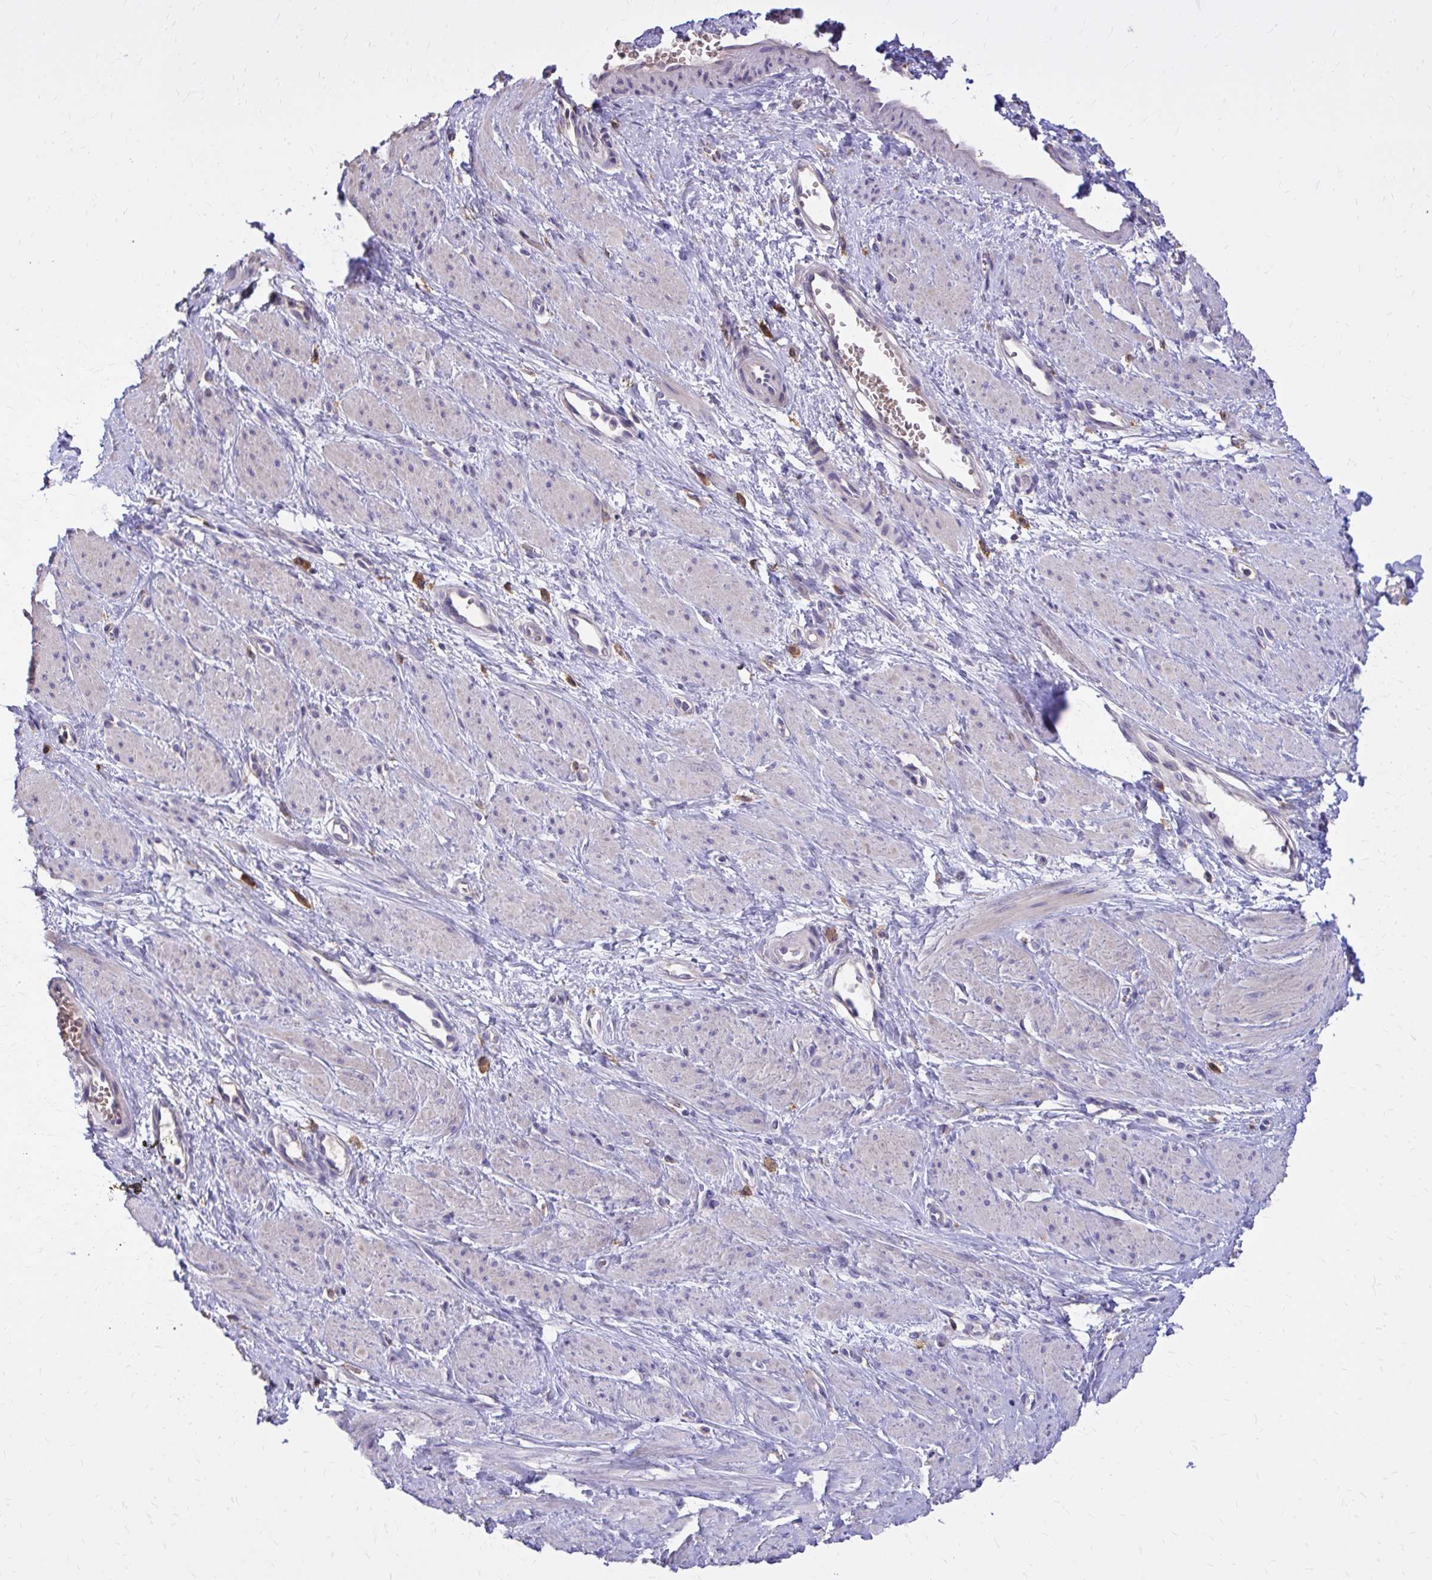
{"staining": {"intensity": "negative", "quantity": "none", "location": "none"}, "tissue": "smooth muscle", "cell_type": "Smooth muscle cells", "image_type": "normal", "snomed": [{"axis": "morphology", "description": "Normal tissue, NOS"}, {"axis": "topography", "description": "Smooth muscle"}, {"axis": "topography", "description": "Uterus"}], "caption": "This is a micrograph of immunohistochemistry (IHC) staining of normal smooth muscle, which shows no staining in smooth muscle cells. The staining was performed using DAB to visualize the protein expression in brown, while the nuclei were stained in blue with hematoxylin (Magnification: 20x).", "gene": "EPB41L1", "patient": {"sex": "female", "age": 39}}